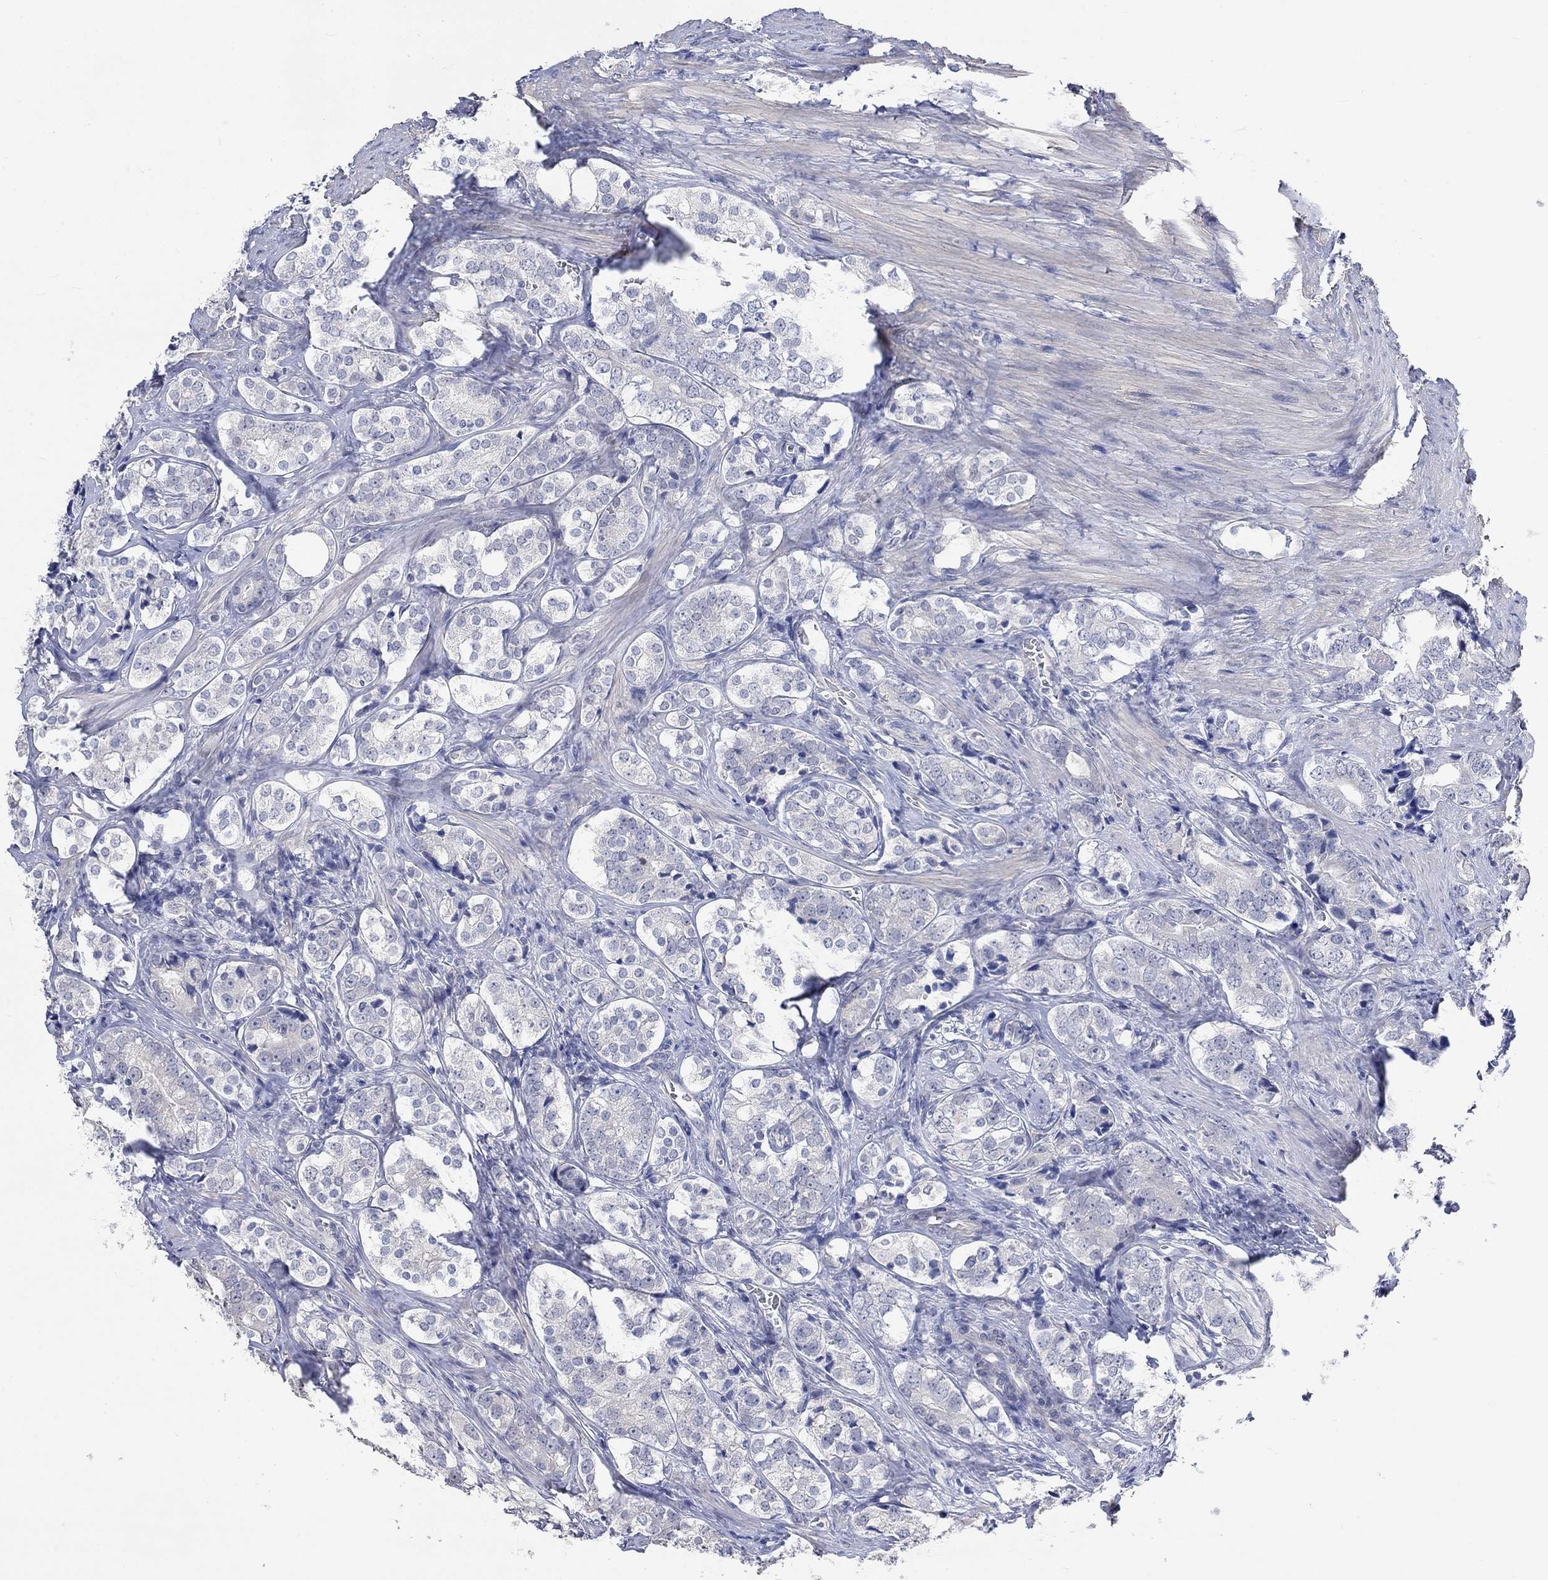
{"staining": {"intensity": "negative", "quantity": "none", "location": "none"}, "tissue": "prostate cancer", "cell_type": "Tumor cells", "image_type": "cancer", "snomed": [{"axis": "morphology", "description": "Adenocarcinoma, NOS"}, {"axis": "topography", "description": "Prostate and seminal vesicle, NOS"}], "caption": "This is an immunohistochemistry image of human prostate cancer. There is no positivity in tumor cells.", "gene": "PNMA5", "patient": {"sex": "male", "age": 63}}